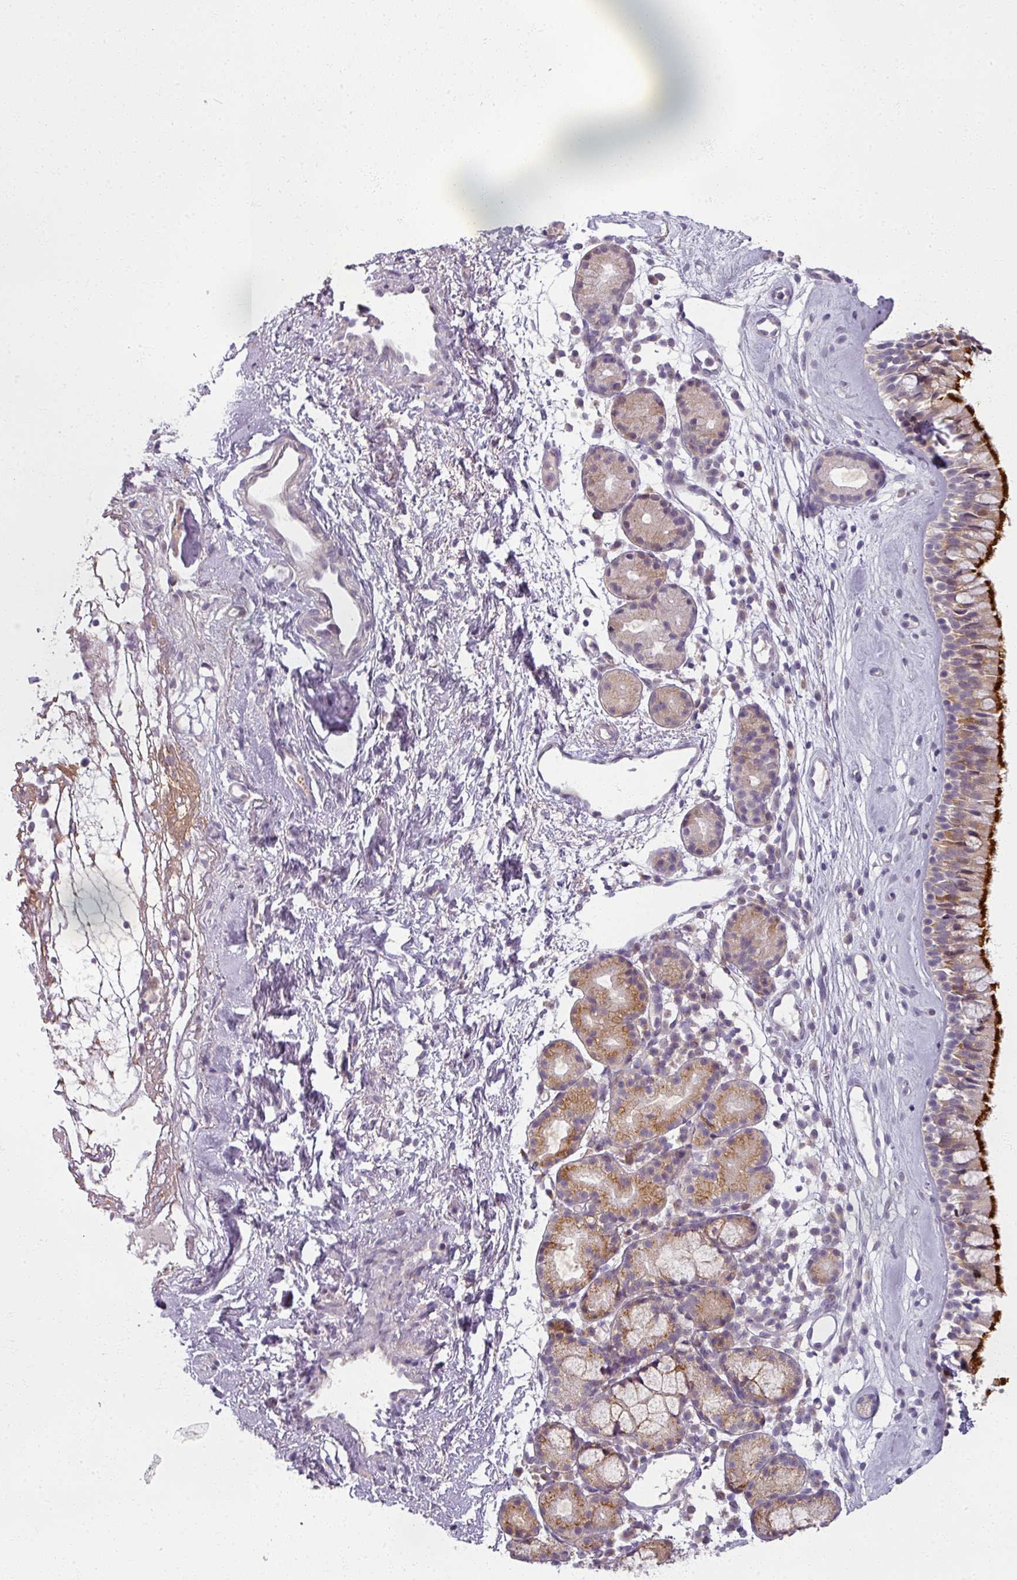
{"staining": {"intensity": "strong", "quantity": "25%-75%", "location": "cytoplasmic/membranous"}, "tissue": "nasopharynx", "cell_type": "Respiratory epithelial cells", "image_type": "normal", "snomed": [{"axis": "morphology", "description": "Normal tissue, NOS"}, {"axis": "topography", "description": "Nasopharynx"}], "caption": "Unremarkable nasopharynx reveals strong cytoplasmic/membranous staining in approximately 25%-75% of respiratory epithelial cells (DAB (3,3'-diaminobenzidine) = brown stain, brightfield microscopy at high magnification)..", "gene": "MYMK", "patient": {"sex": "male", "age": 82}}